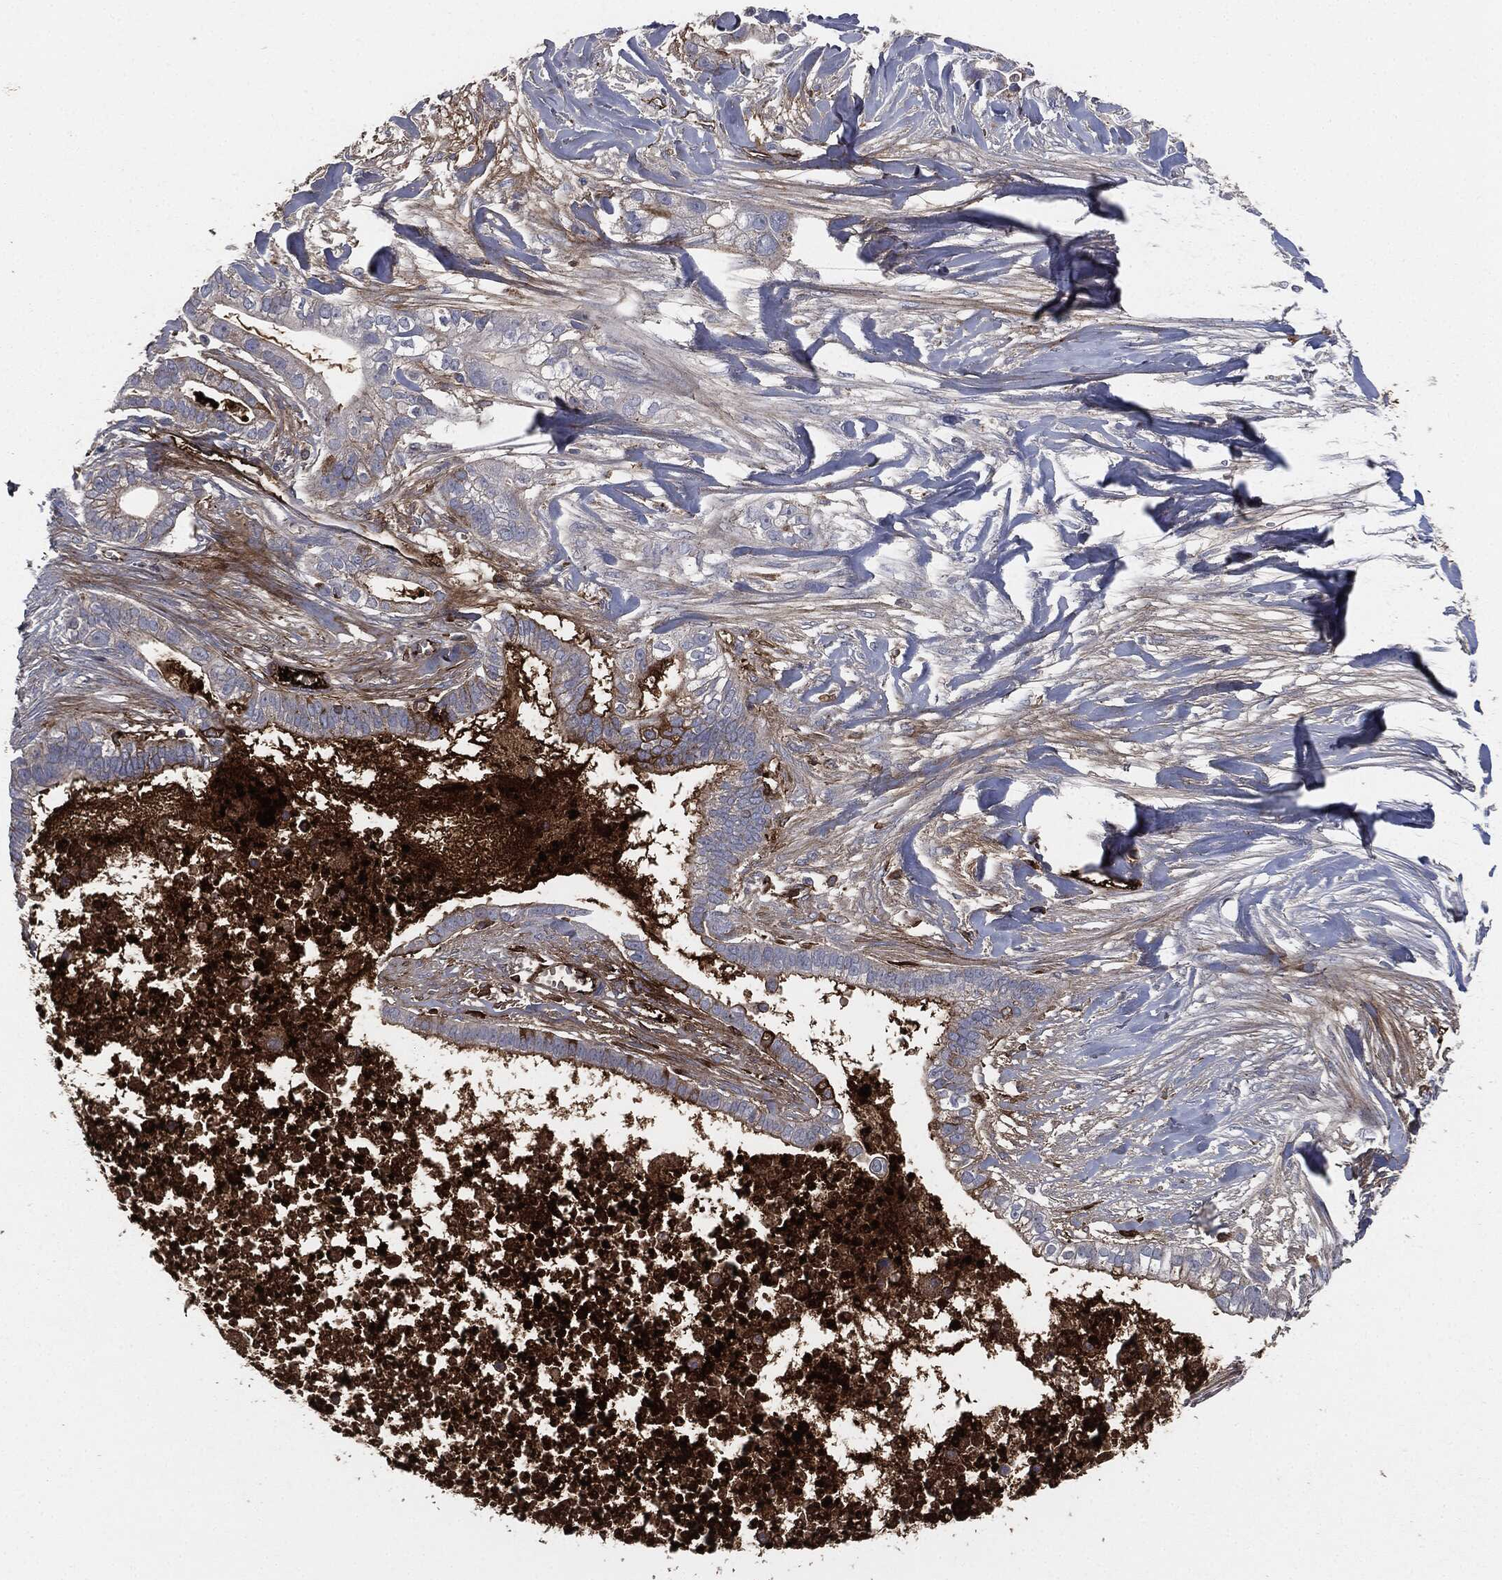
{"staining": {"intensity": "moderate", "quantity": "<25%", "location": "cytoplasmic/membranous"}, "tissue": "pancreatic cancer", "cell_type": "Tumor cells", "image_type": "cancer", "snomed": [{"axis": "morphology", "description": "Adenocarcinoma, NOS"}, {"axis": "topography", "description": "Pancreas"}], "caption": "Immunohistochemical staining of human pancreatic cancer (adenocarcinoma) shows low levels of moderate cytoplasmic/membranous protein staining in approximately <25% of tumor cells. The staining is performed using DAB brown chromogen to label protein expression. The nuclei are counter-stained blue using hematoxylin.", "gene": "APOB", "patient": {"sex": "male", "age": 61}}